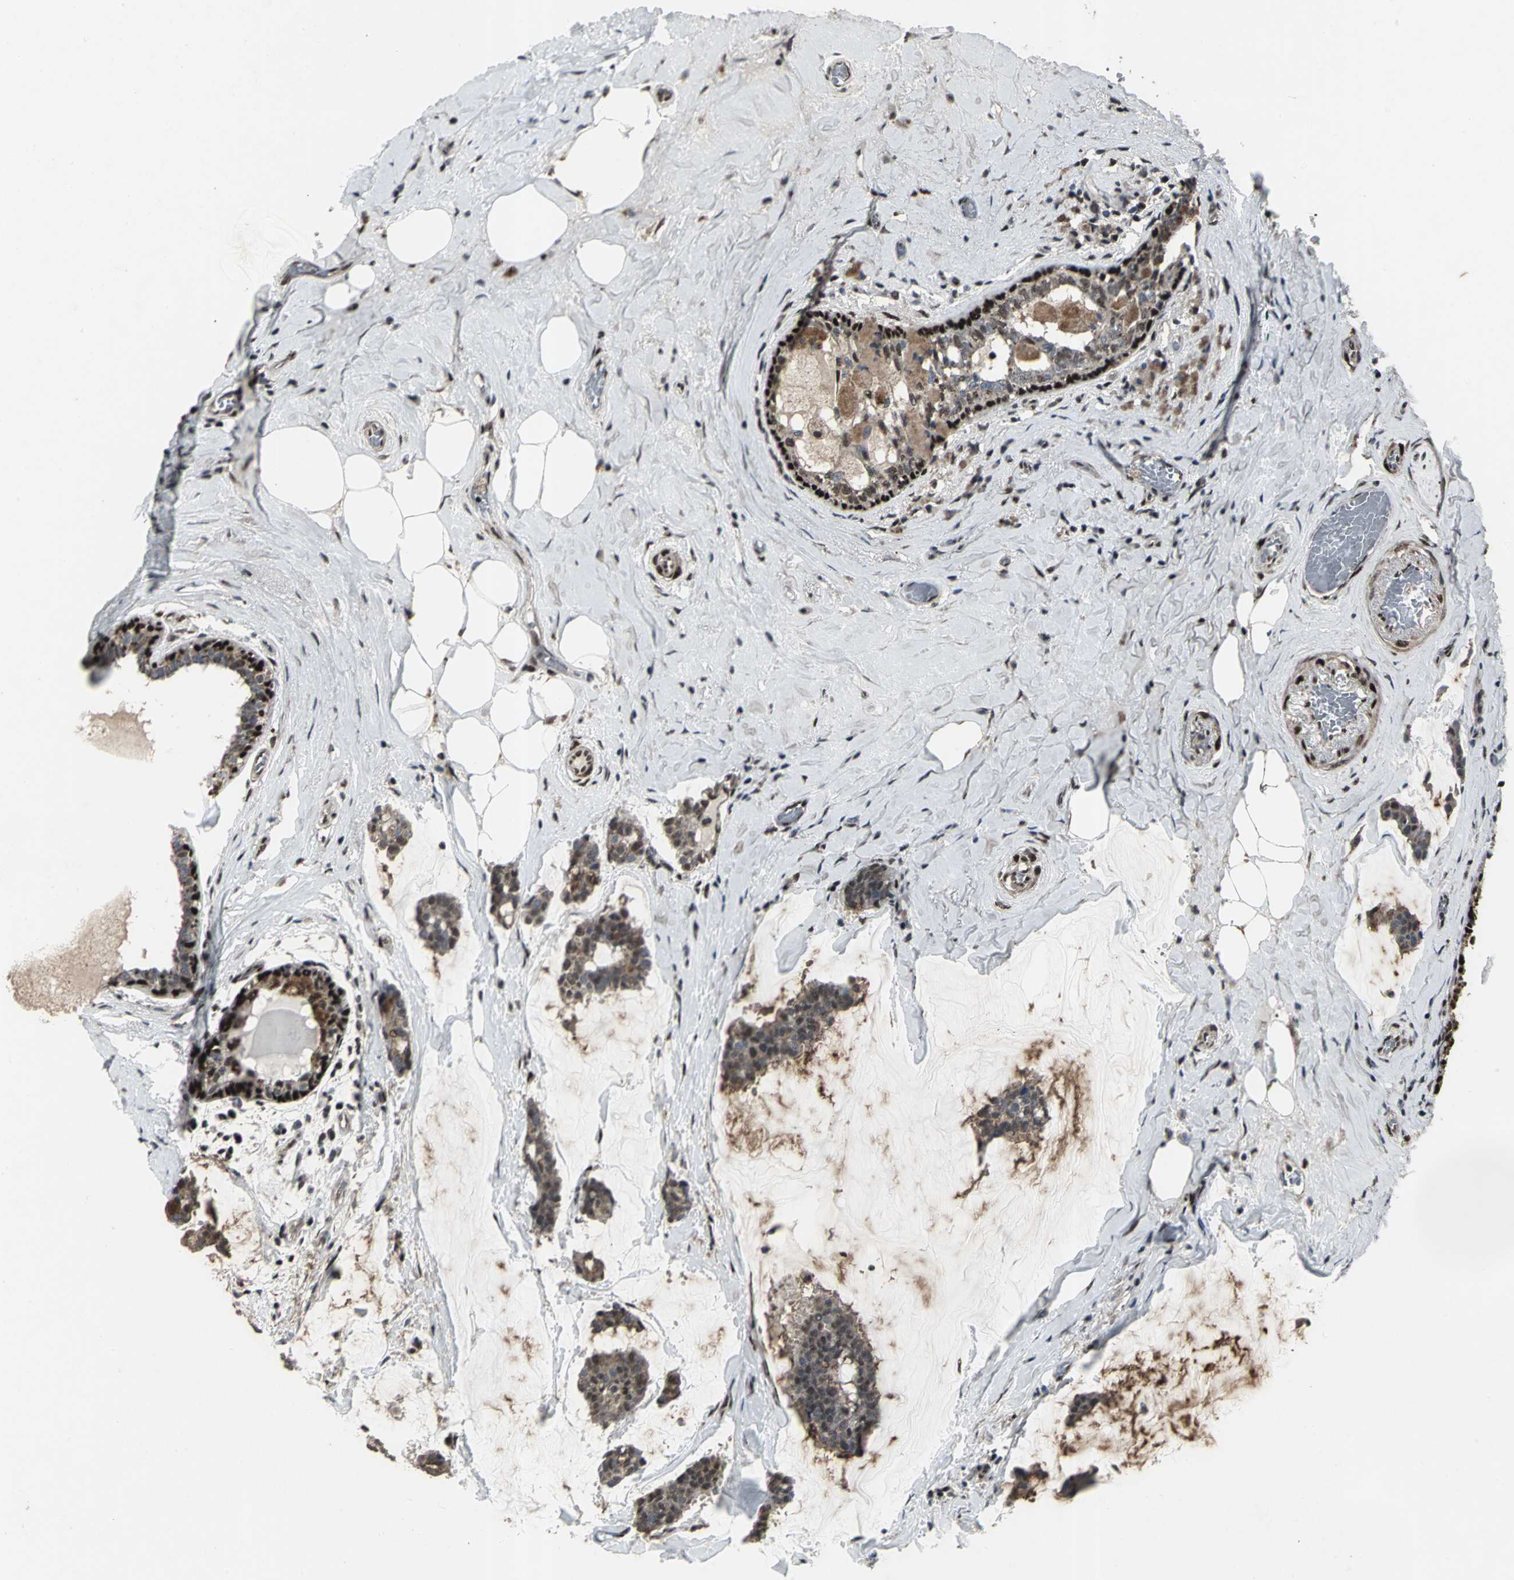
{"staining": {"intensity": "moderate", "quantity": "25%-75%", "location": "nuclear"}, "tissue": "breast cancer", "cell_type": "Tumor cells", "image_type": "cancer", "snomed": [{"axis": "morphology", "description": "Duct carcinoma"}, {"axis": "topography", "description": "Breast"}], "caption": "This photomicrograph reveals IHC staining of human breast invasive ductal carcinoma, with medium moderate nuclear positivity in about 25%-75% of tumor cells.", "gene": "SRF", "patient": {"sex": "female", "age": 93}}